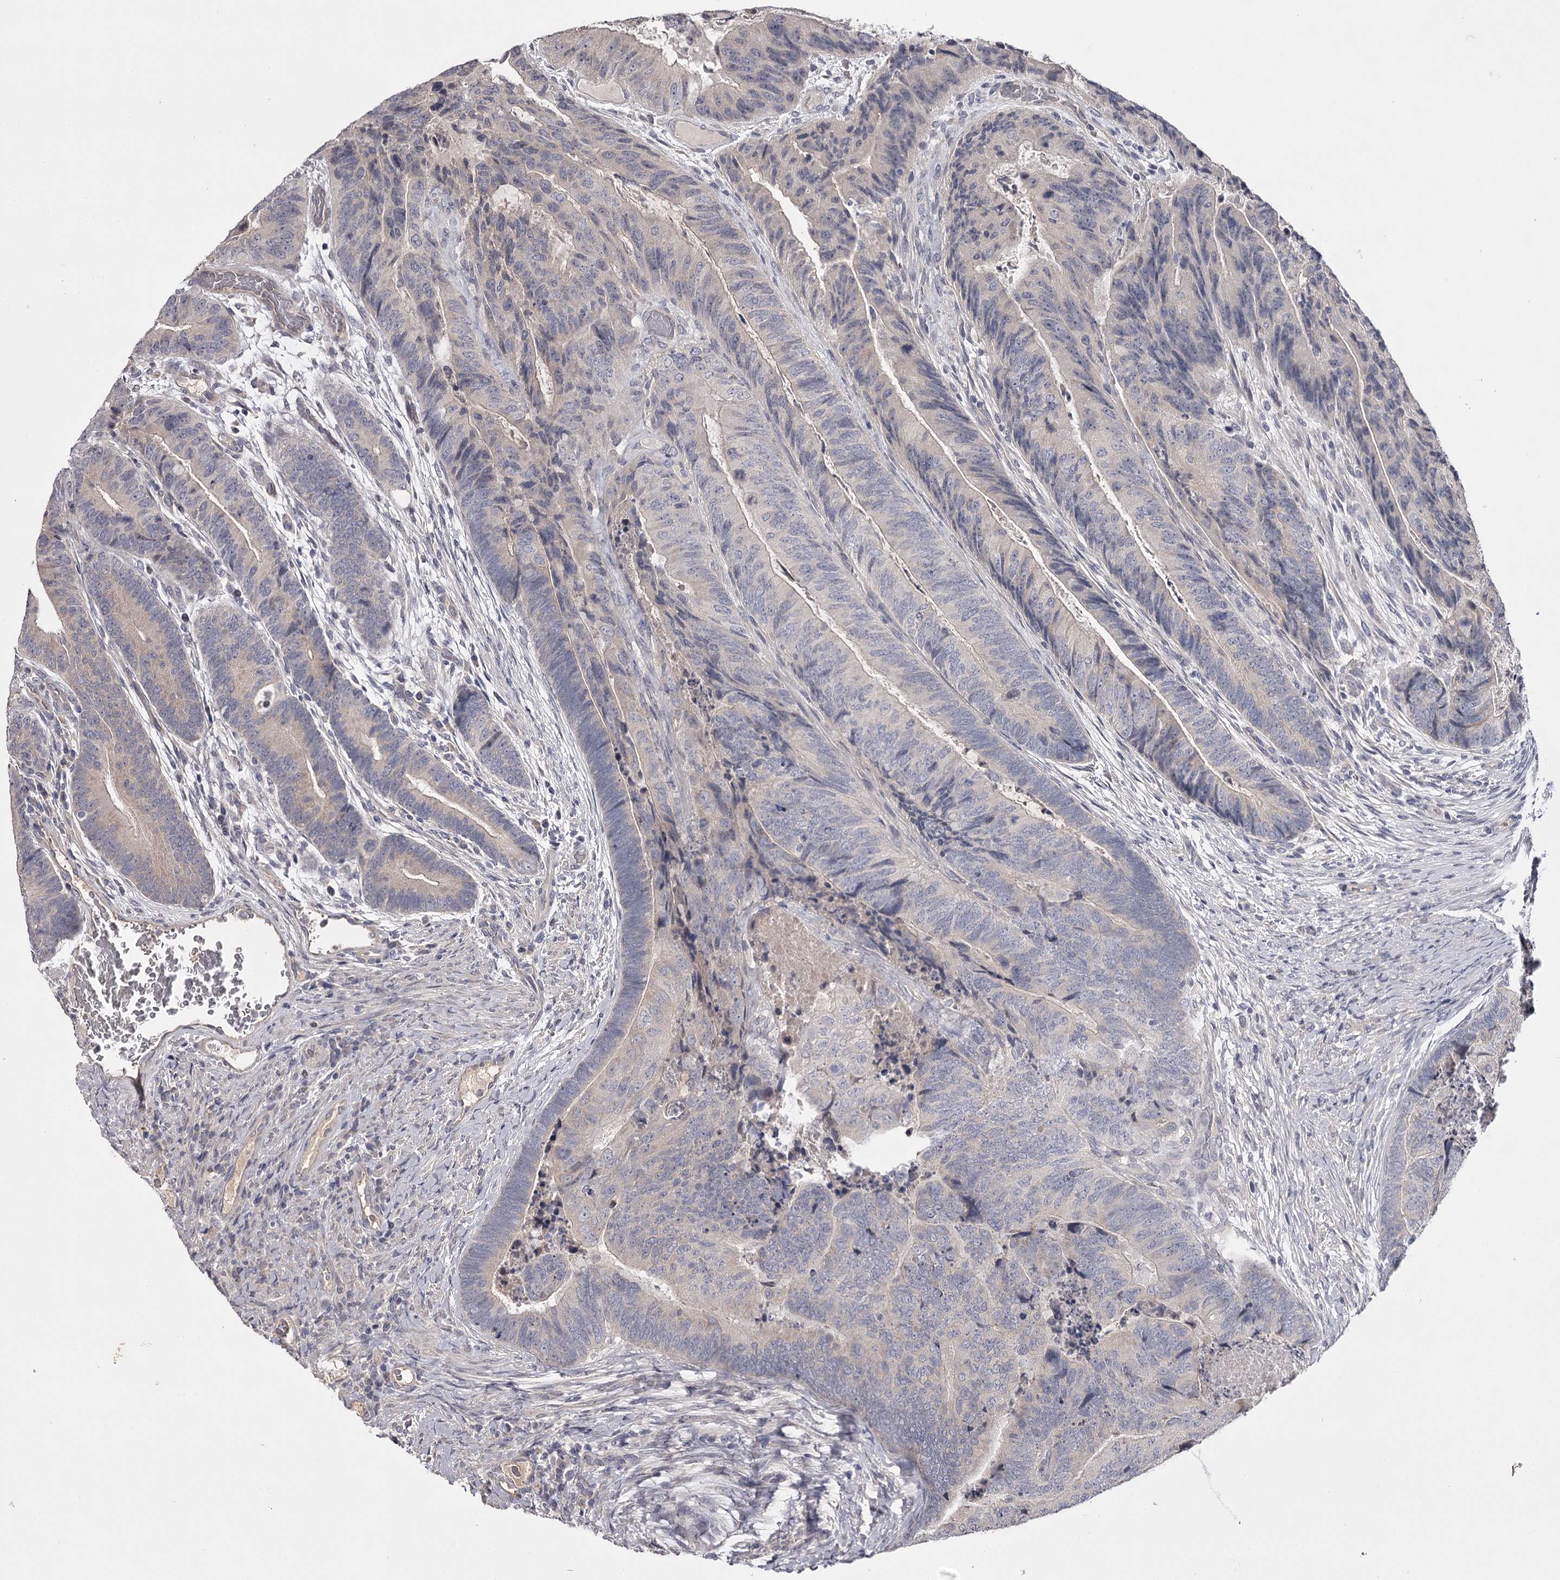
{"staining": {"intensity": "negative", "quantity": "none", "location": "none"}, "tissue": "colorectal cancer", "cell_type": "Tumor cells", "image_type": "cancer", "snomed": [{"axis": "morphology", "description": "Adenocarcinoma, NOS"}, {"axis": "topography", "description": "Colon"}], "caption": "This is an immunohistochemistry micrograph of human colorectal cancer (adenocarcinoma). There is no staining in tumor cells.", "gene": "PRM2", "patient": {"sex": "female", "age": 67}}